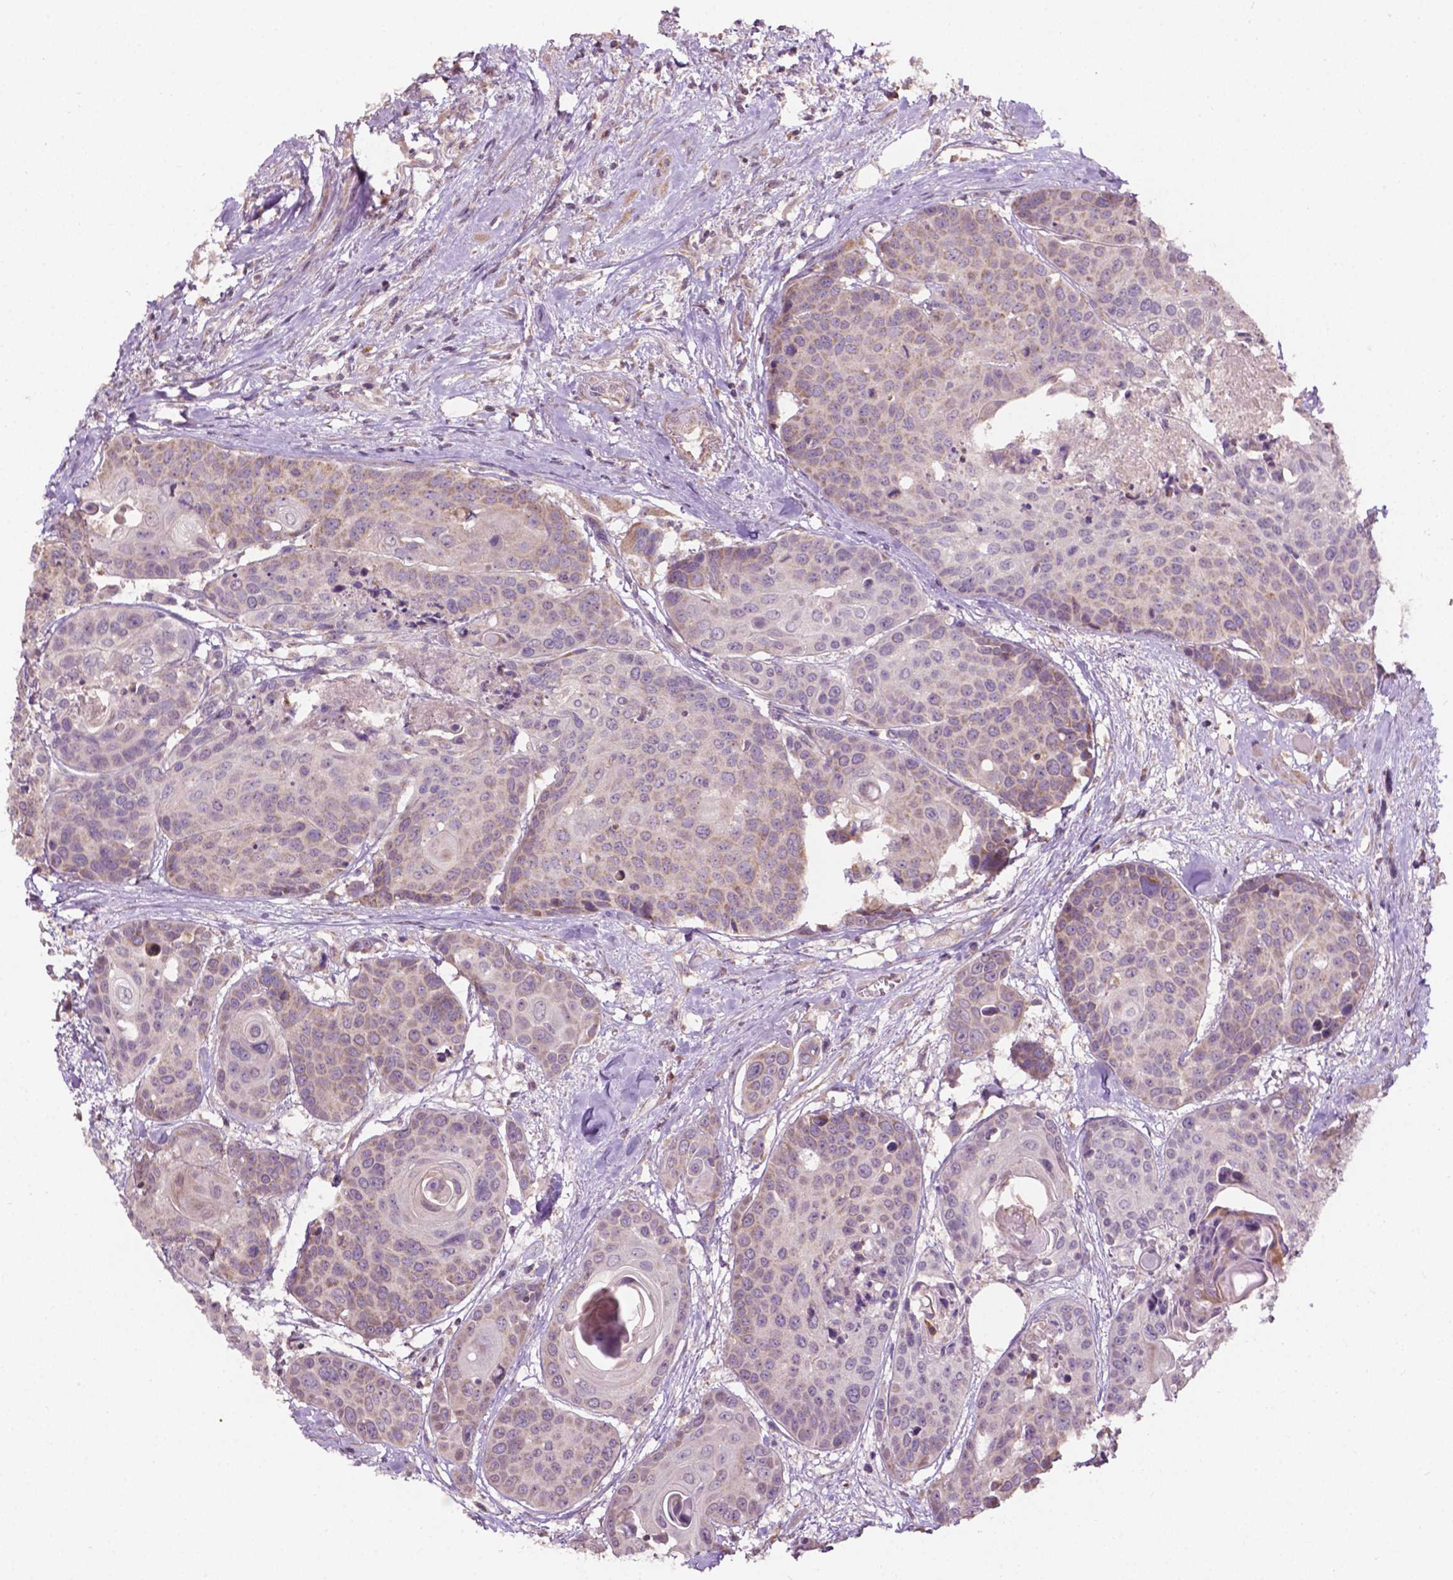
{"staining": {"intensity": "weak", "quantity": "25%-75%", "location": "cytoplasmic/membranous"}, "tissue": "head and neck cancer", "cell_type": "Tumor cells", "image_type": "cancer", "snomed": [{"axis": "morphology", "description": "Squamous cell carcinoma, NOS"}, {"axis": "topography", "description": "Oral tissue"}, {"axis": "topography", "description": "Head-Neck"}], "caption": "There is low levels of weak cytoplasmic/membranous positivity in tumor cells of head and neck squamous cell carcinoma, as demonstrated by immunohistochemical staining (brown color).", "gene": "NDUFA10", "patient": {"sex": "male", "age": 56}}